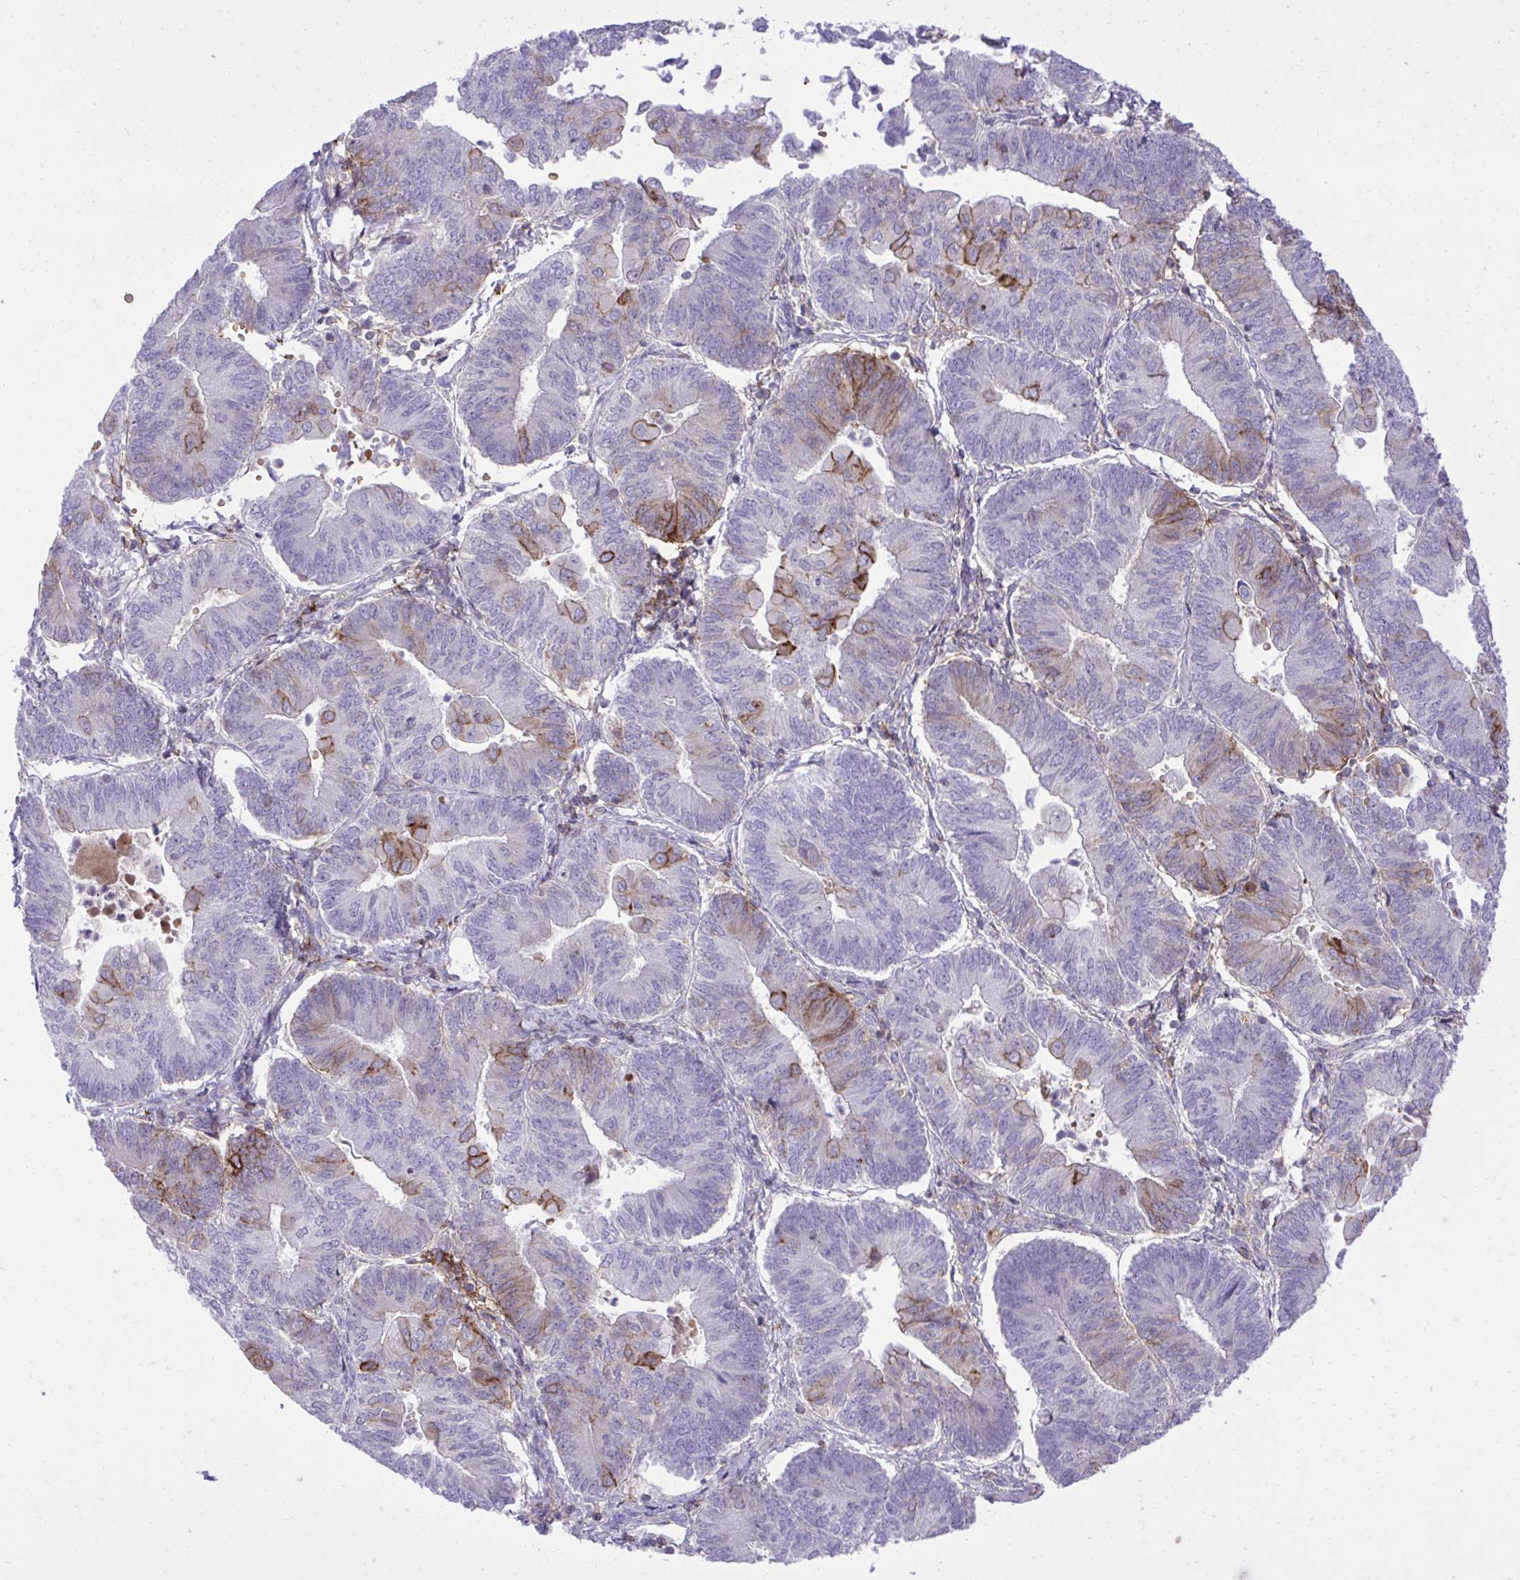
{"staining": {"intensity": "moderate", "quantity": "<25%", "location": "cytoplasmic/membranous"}, "tissue": "endometrial cancer", "cell_type": "Tumor cells", "image_type": "cancer", "snomed": [{"axis": "morphology", "description": "Adenocarcinoma, NOS"}, {"axis": "topography", "description": "Endometrium"}], "caption": "Adenocarcinoma (endometrial) stained with immunohistochemistry (IHC) reveals moderate cytoplasmic/membranous positivity in about <25% of tumor cells. Immunohistochemistry stains the protein of interest in brown and the nuclei are stained blue.", "gene": "PITPNM3", "patient": {"sex": "female", "age": 65}}